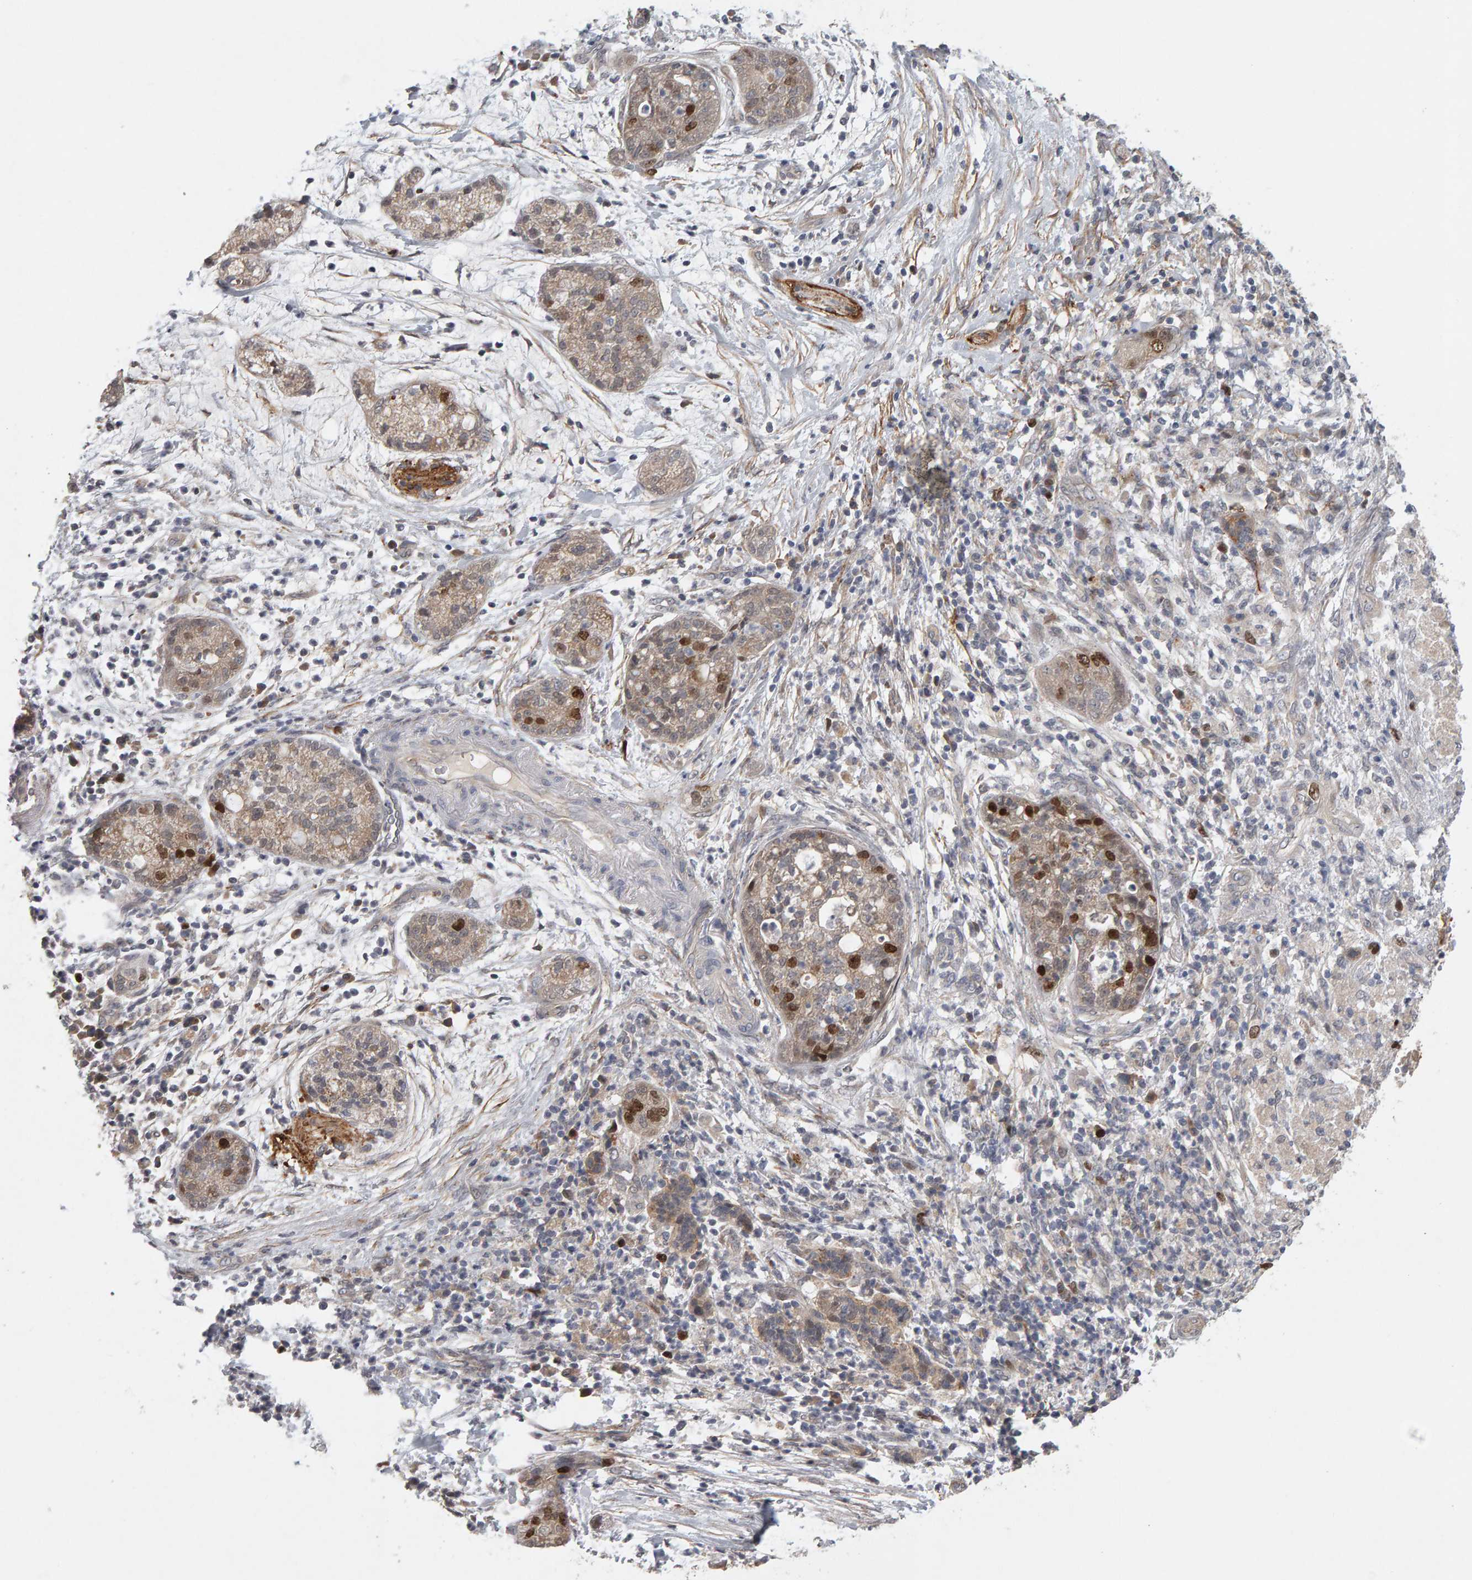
{"staining": {"intensity": "strong", "quantity": "25%-75%", "location": "nuclear"}, "tissue": "pancreatic cancer", "cell_type": "Tumor cells", "image_type": "cancer", "snomed": [{"axis": "morphology", "description": "Adenocarcinoma, NOS"}, {"axis": "topography", "description": "Pancreas"}], "caption": "Adenocarcinoma (pancreatic) stained with a protein marker displays strong staining in tumor cells.", "gene": "CDCA5", "patient": {"sex": "female", "age": 78}}